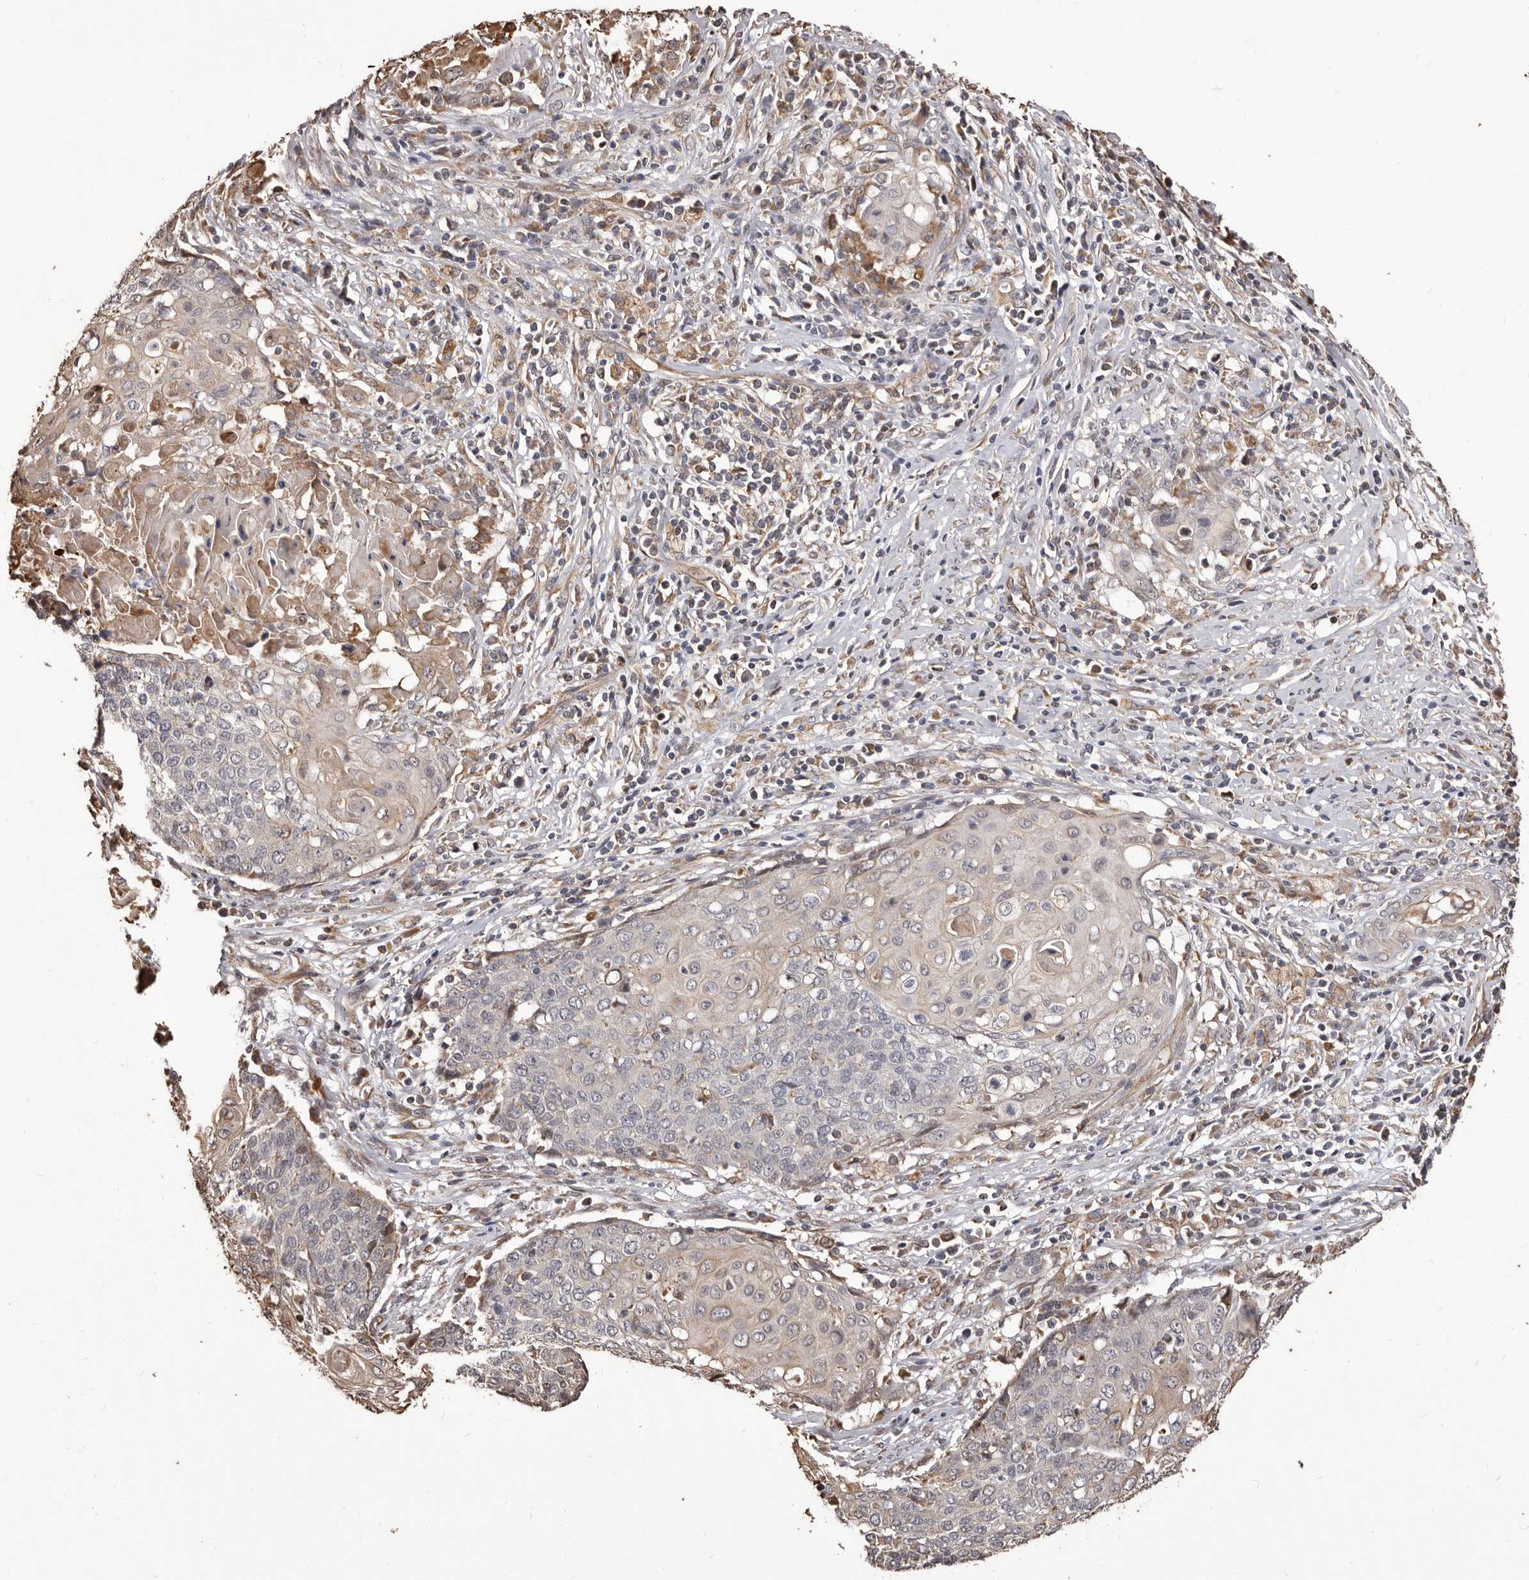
{"staining": {"intensity": "weak", "quantity": "<25%", "location": "cytoplasmic/membranous"}, "tissue": "cervical cancer", "cell_type": "Tumor cells", "image_type": "cancer", "snomed": [{"axis": "morphology", "description": "Squamous cell carcinoma, NOS"}, {"axis": "topography", "description": "Cervix"}], "caption": "Protein analysis of cervical cancer (squamous cell carcinoma) shows no significant positivity in tumor cells.", "gene": "ALPK1", "patient": {"sex": "female", "age": 39}}